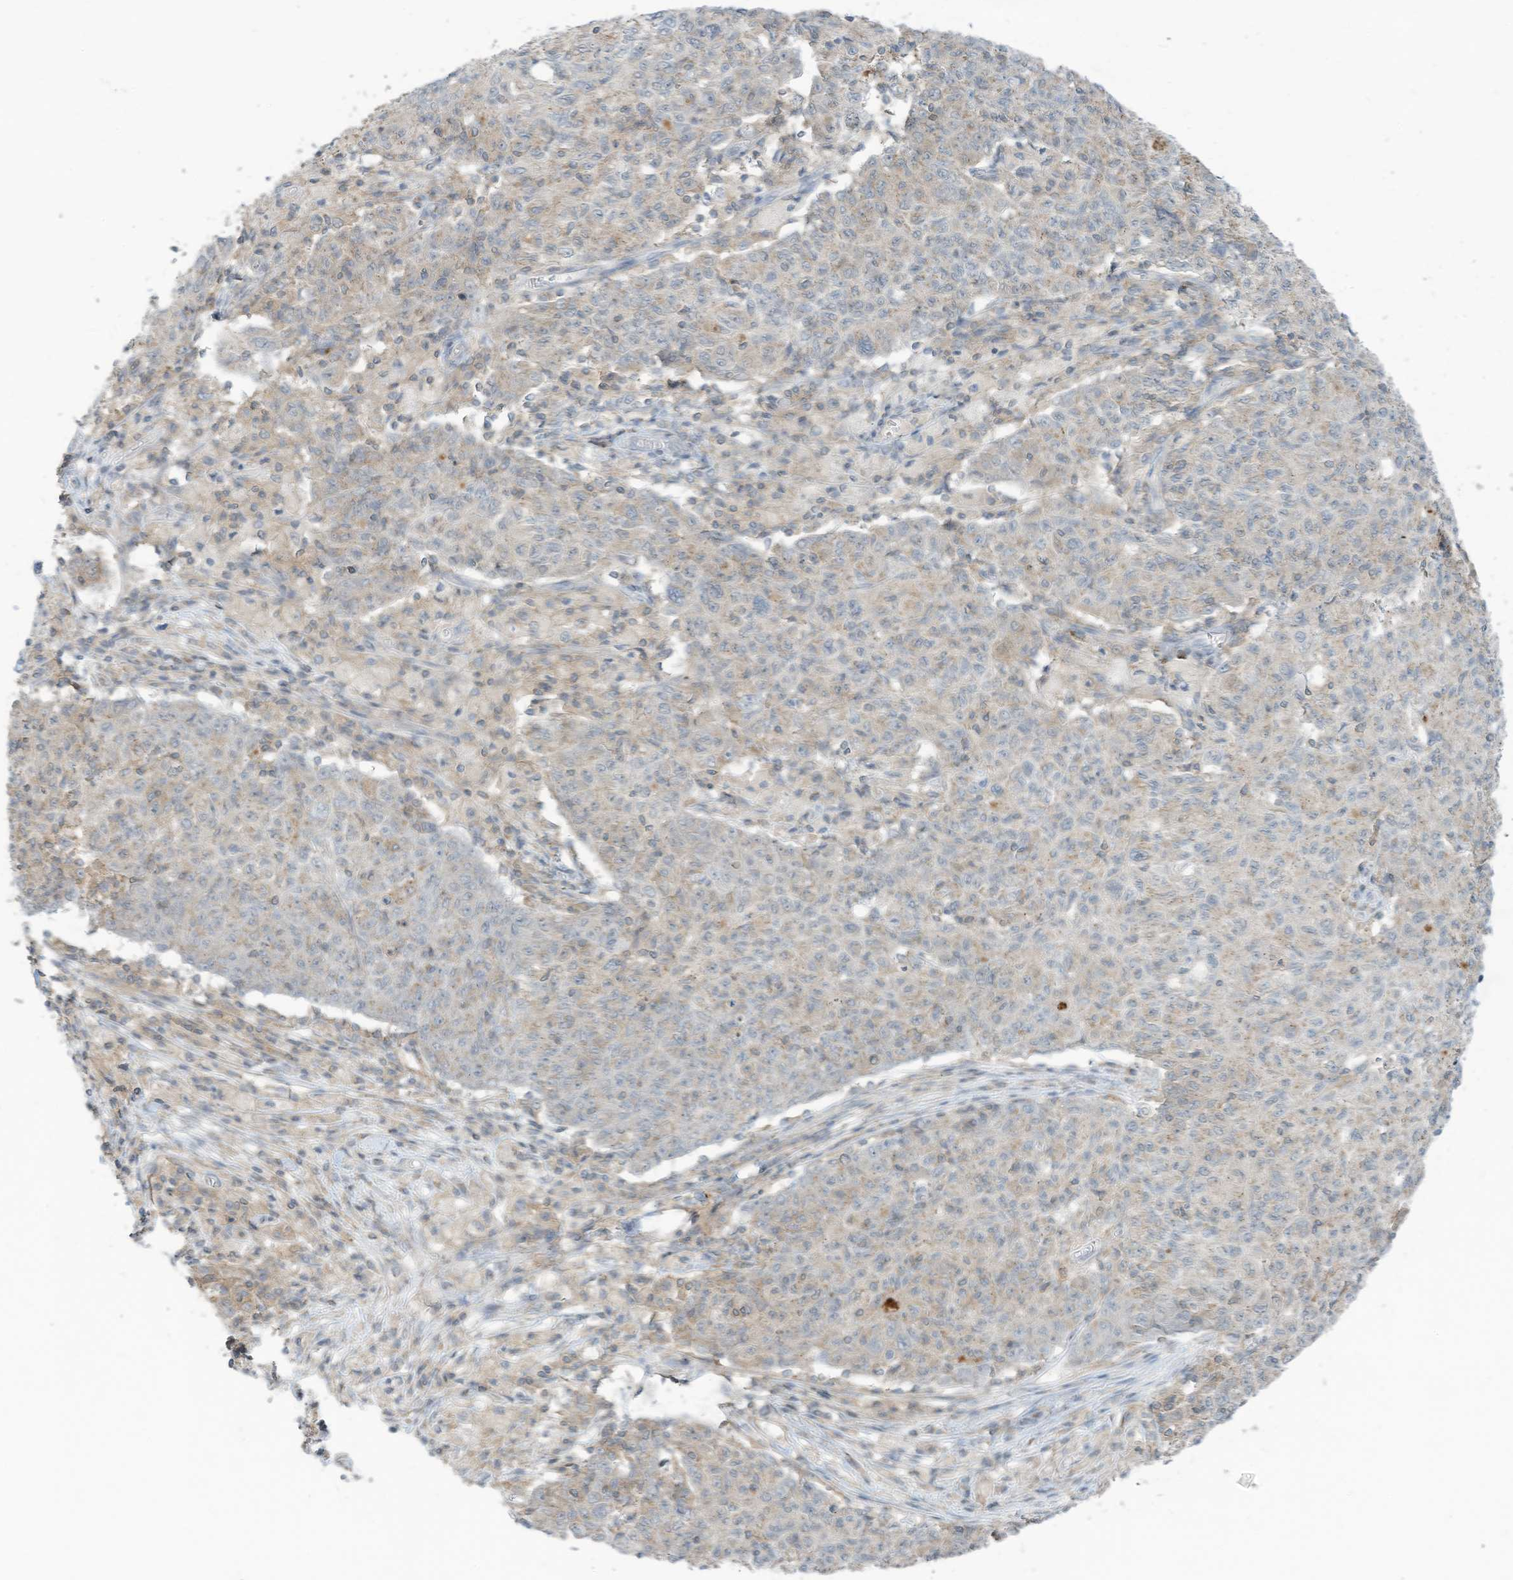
{"staining": {"intensity": "negative", "quantity": "none", "location": "none"}, "tissue": "ovarian cancer", "cell_type": "Tumor cells", "image_type": "cancer", "snomed": [{"axis": "morphology", "description": "Carcinoma, endometroid"}, {"axis": "topography", "description": "Ovary"}], "caption": "This histopathology image is of endometroid carcinoma (ovarian) stained with immunohistochemistry to label a protein in brown with the nuclei are counter-stained blue. There is no staining in tumor cells. (DAB (3,3'-diaminobenzidine) immunohistochemistry, high magnification).", "gene": "PARVG", "patient": {"sex": "female", "age": 42}}